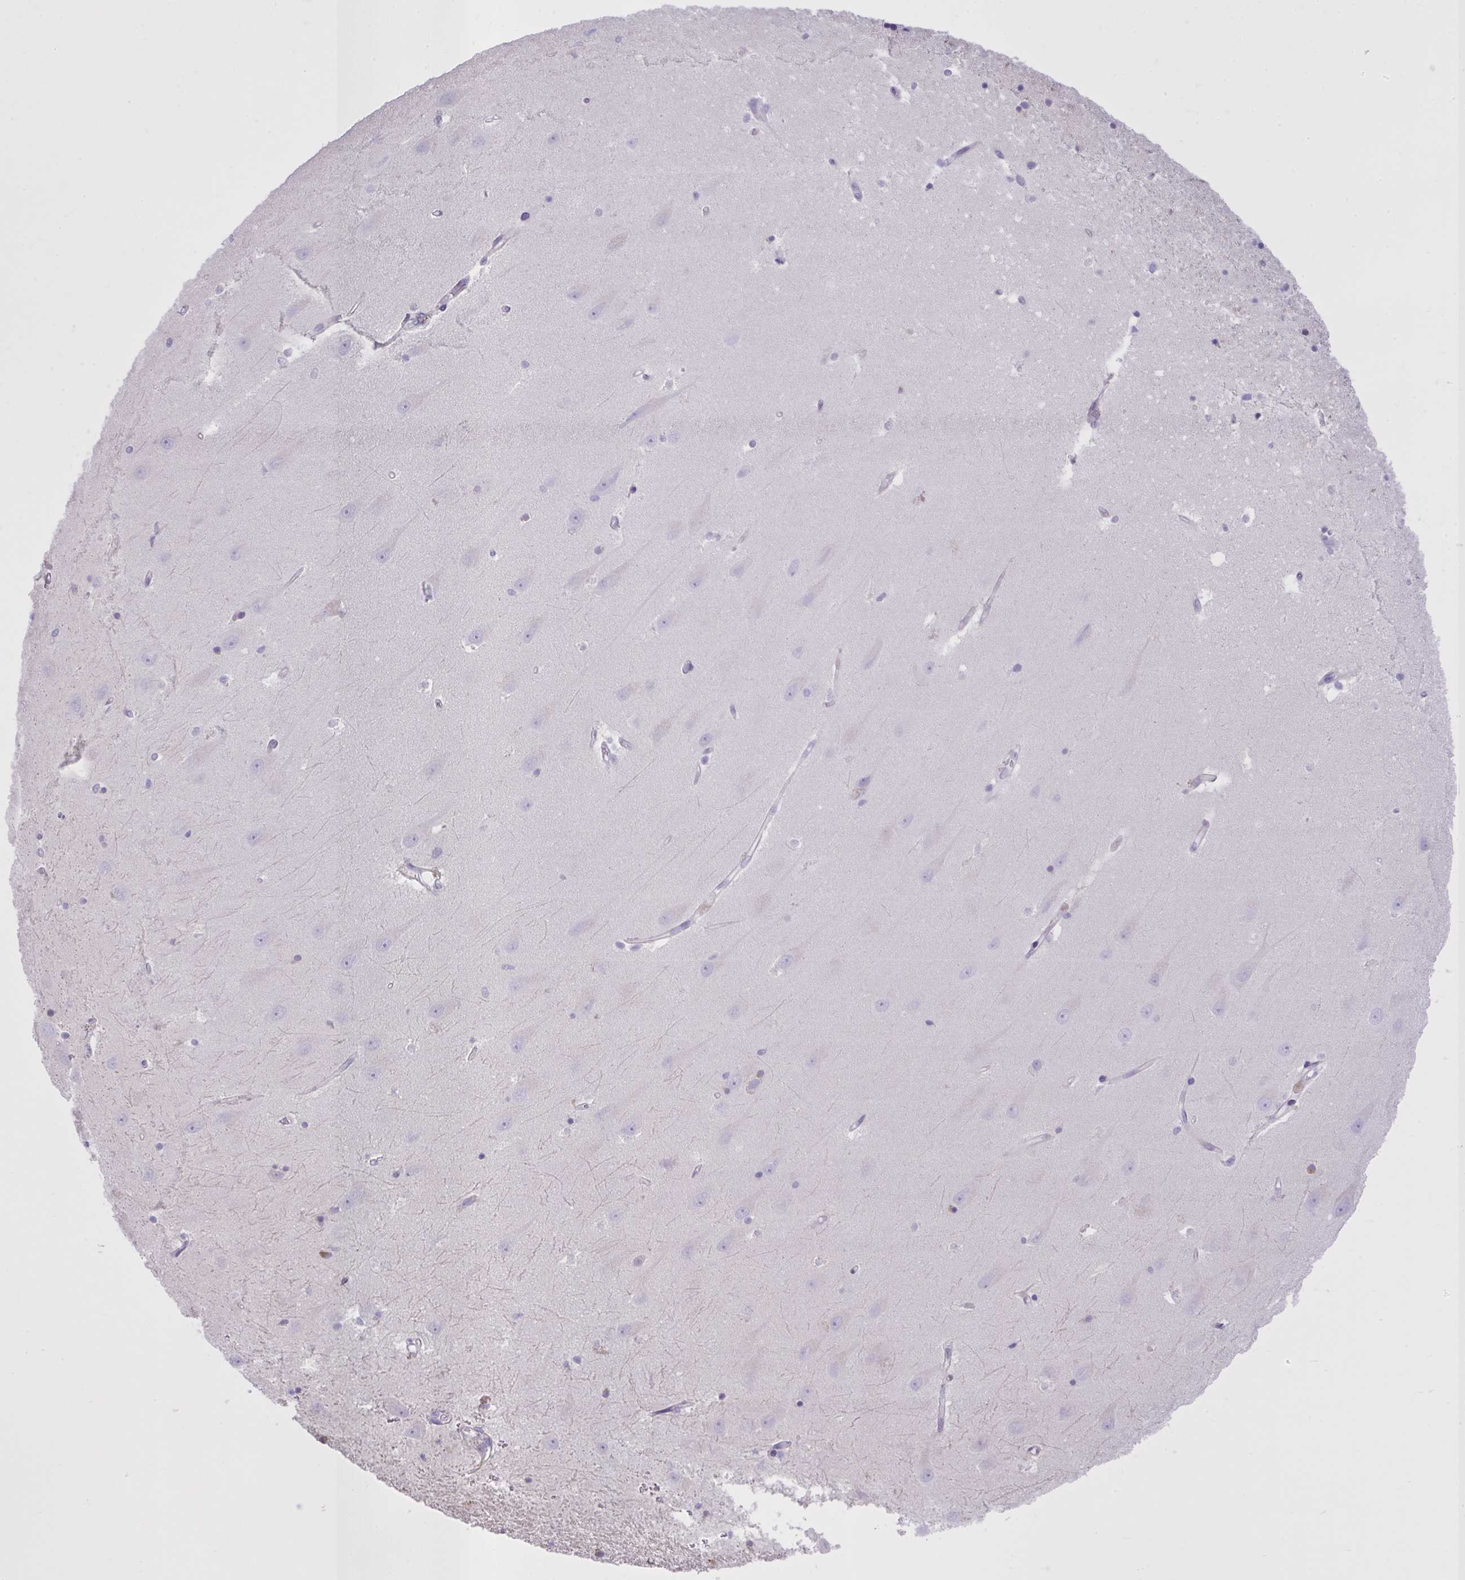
{"staining": {"intensity": "negative", "quantity": "none", "location": "none"}, "tissue": "hippocampus", "cell_type": "Glial cells", "image_type": "normal", "snomed": [{"axis": "morphology", "description": "Normal tissue, NOS"}, {"axis": "topography", "description": "Hippocampus"}], "caption": "High magnification brightfield microscopy of unremarkable hippocampus stained with DAB (3,3'-diaminobenzidine) (brown) and counterstained with hematoxylin (blue): glial cells show no significant expression. The staining is performed using DAB (3,3'-diaminobenzidine) brown chromogen with nuclei counter-stained in using hematoxylin.", "gene": "SPAG1", "patient": {"sex": "male", "age": 63}}